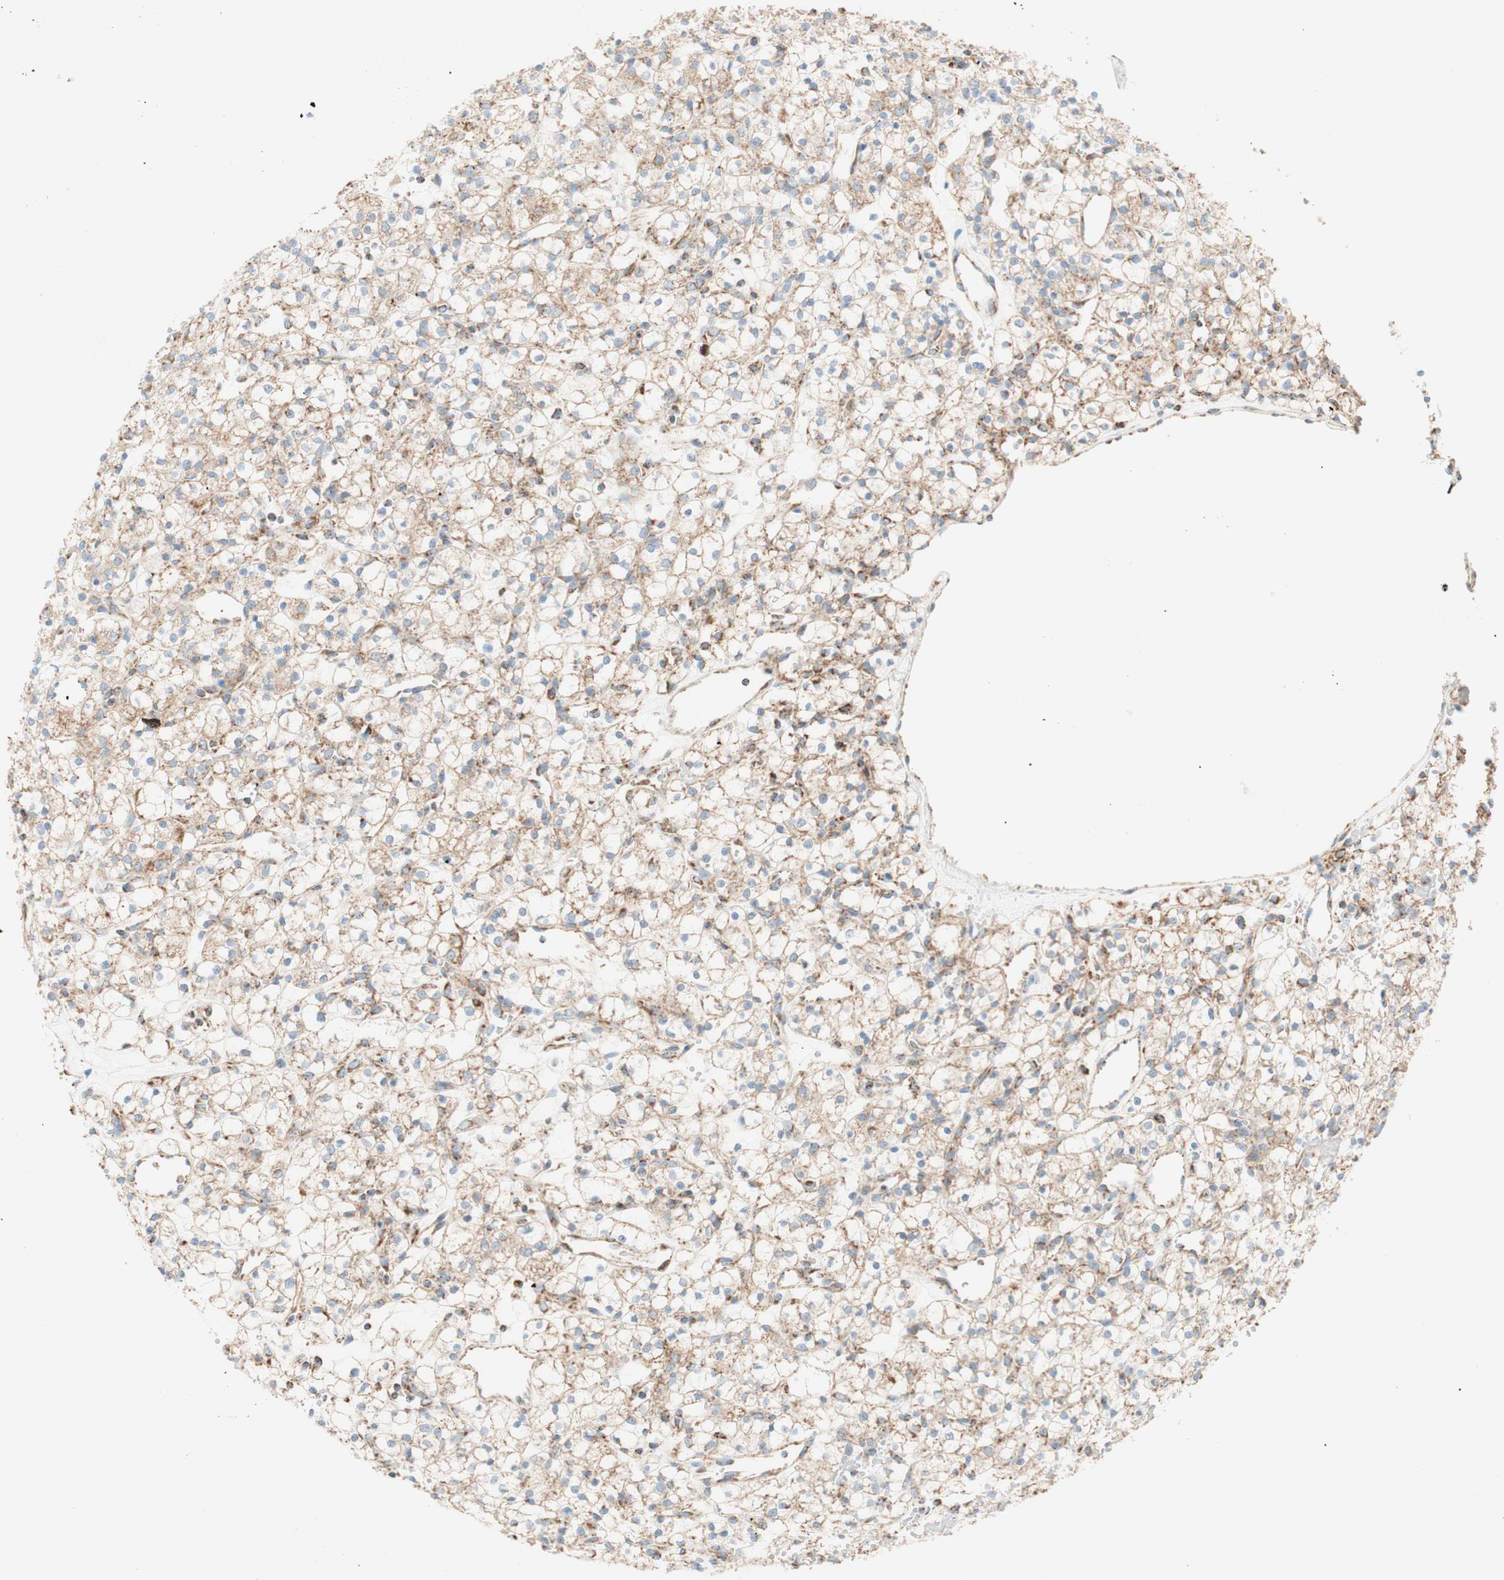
{"staining": {"intensity": "weak", "quantity": "25%-75%", "location": "cytoplasmic/membranous"}, "tissue": "renal cancer", "cell_type": "Tumor cells", "image_type": "cancer", "snomed": [{"axis": "morphology", "description": "Adenocarcinoma, NOS"}, {"axis": "topography", "description": "Kidney"}], "caption": "Tumor cells exhibit weak cytoplasmic/membranous staining in about 25%-75% of cells in renal cancer.", "gene": "TOMM20", "patient": {"sex": "female", "age": 60}}